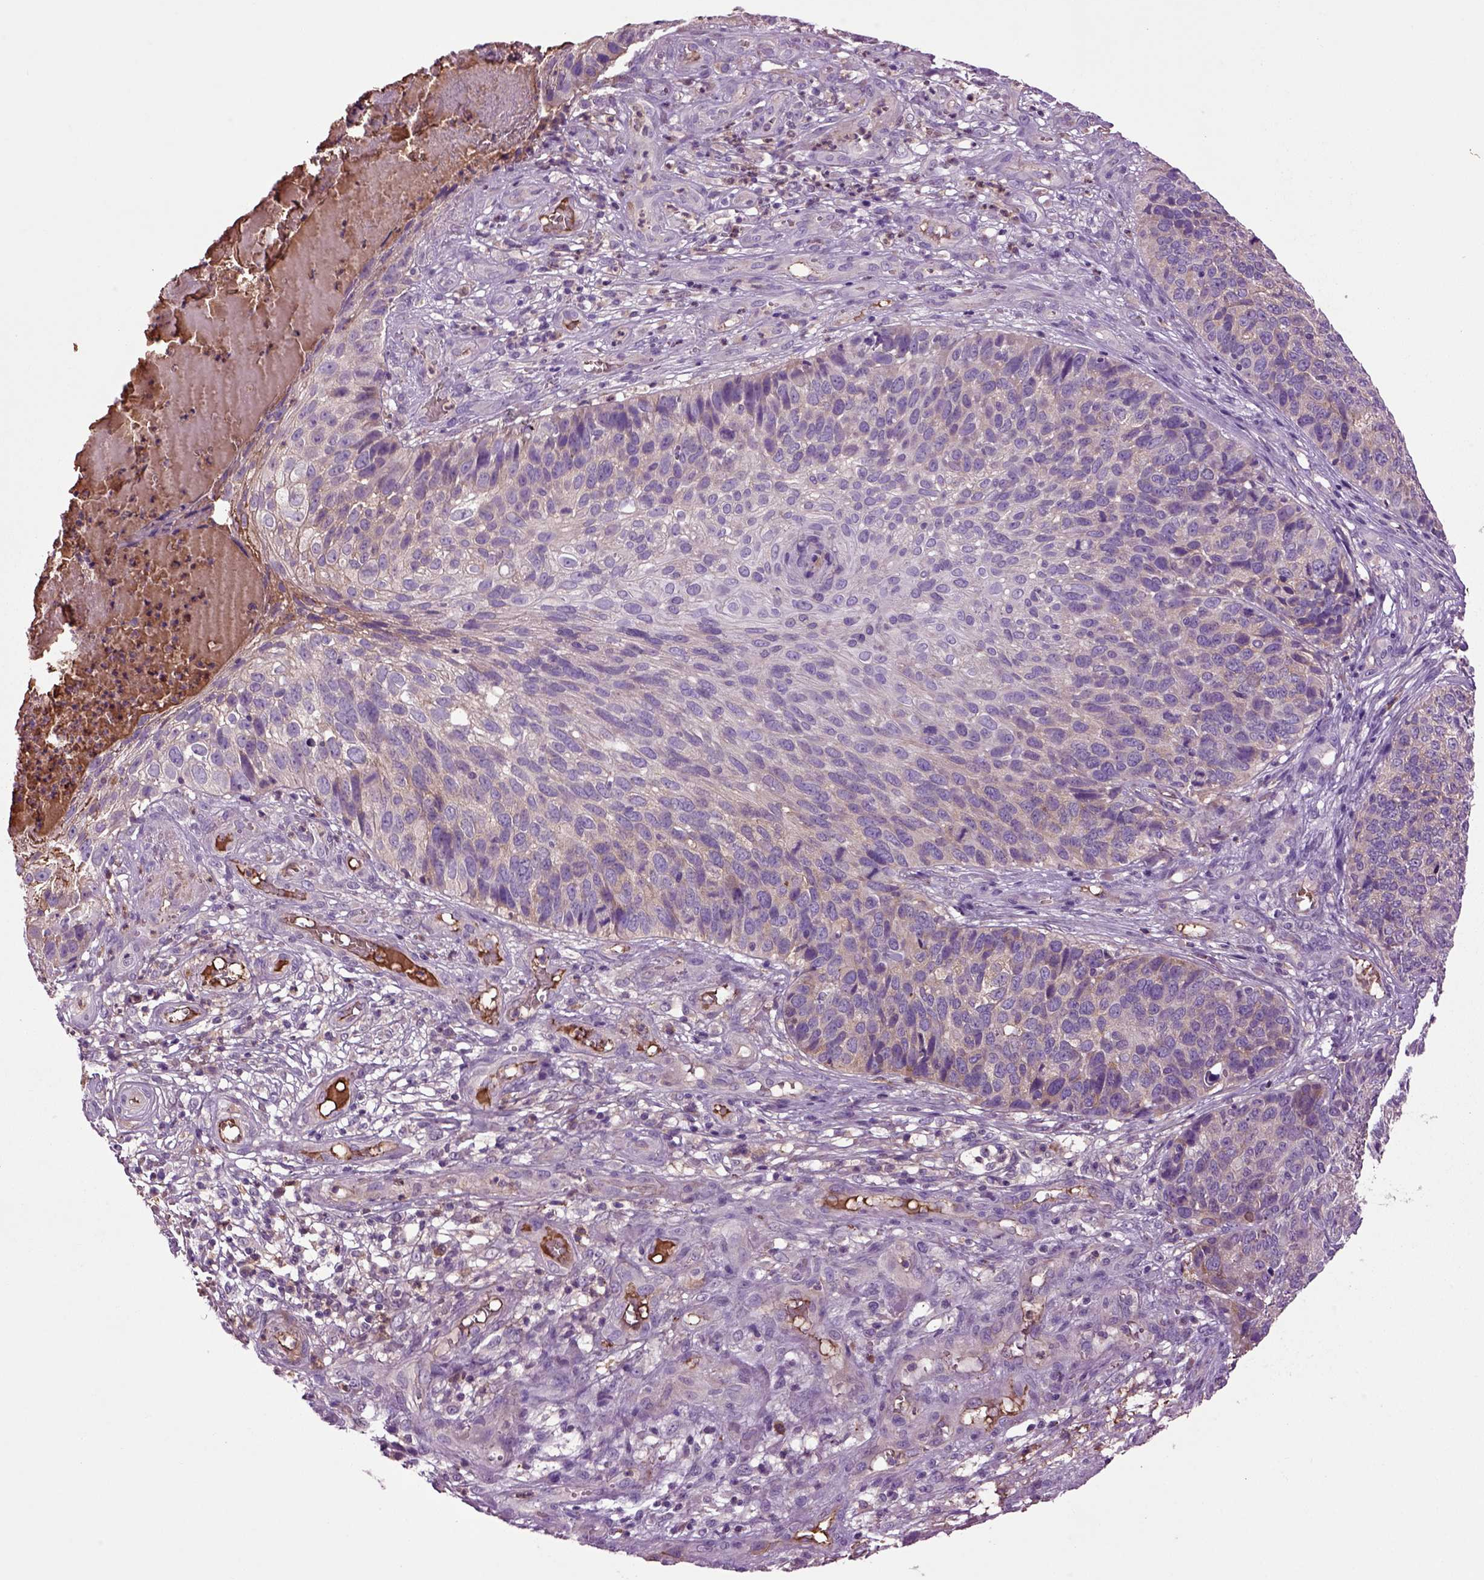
{"staining": {"intensity": "negative", "quantity": "none", "location": "none"}, "tissue": "skin cancer", "cell_type": "Tumor cells", "image_type": "cancer", "snomed": [{"axis": "morphology", "description": "Squamous cell carcinoma, NOS"}, {"axis": "topography", "description": "Skin"}], "caption": "Tumor cells show no significant positivity in skin cancer (squamous cell carcinoma). (Brightfield microscopy of DAB IHC at high magnification).", "gene": "SPON1", "patient": {"sex": "male", "age": 92}}